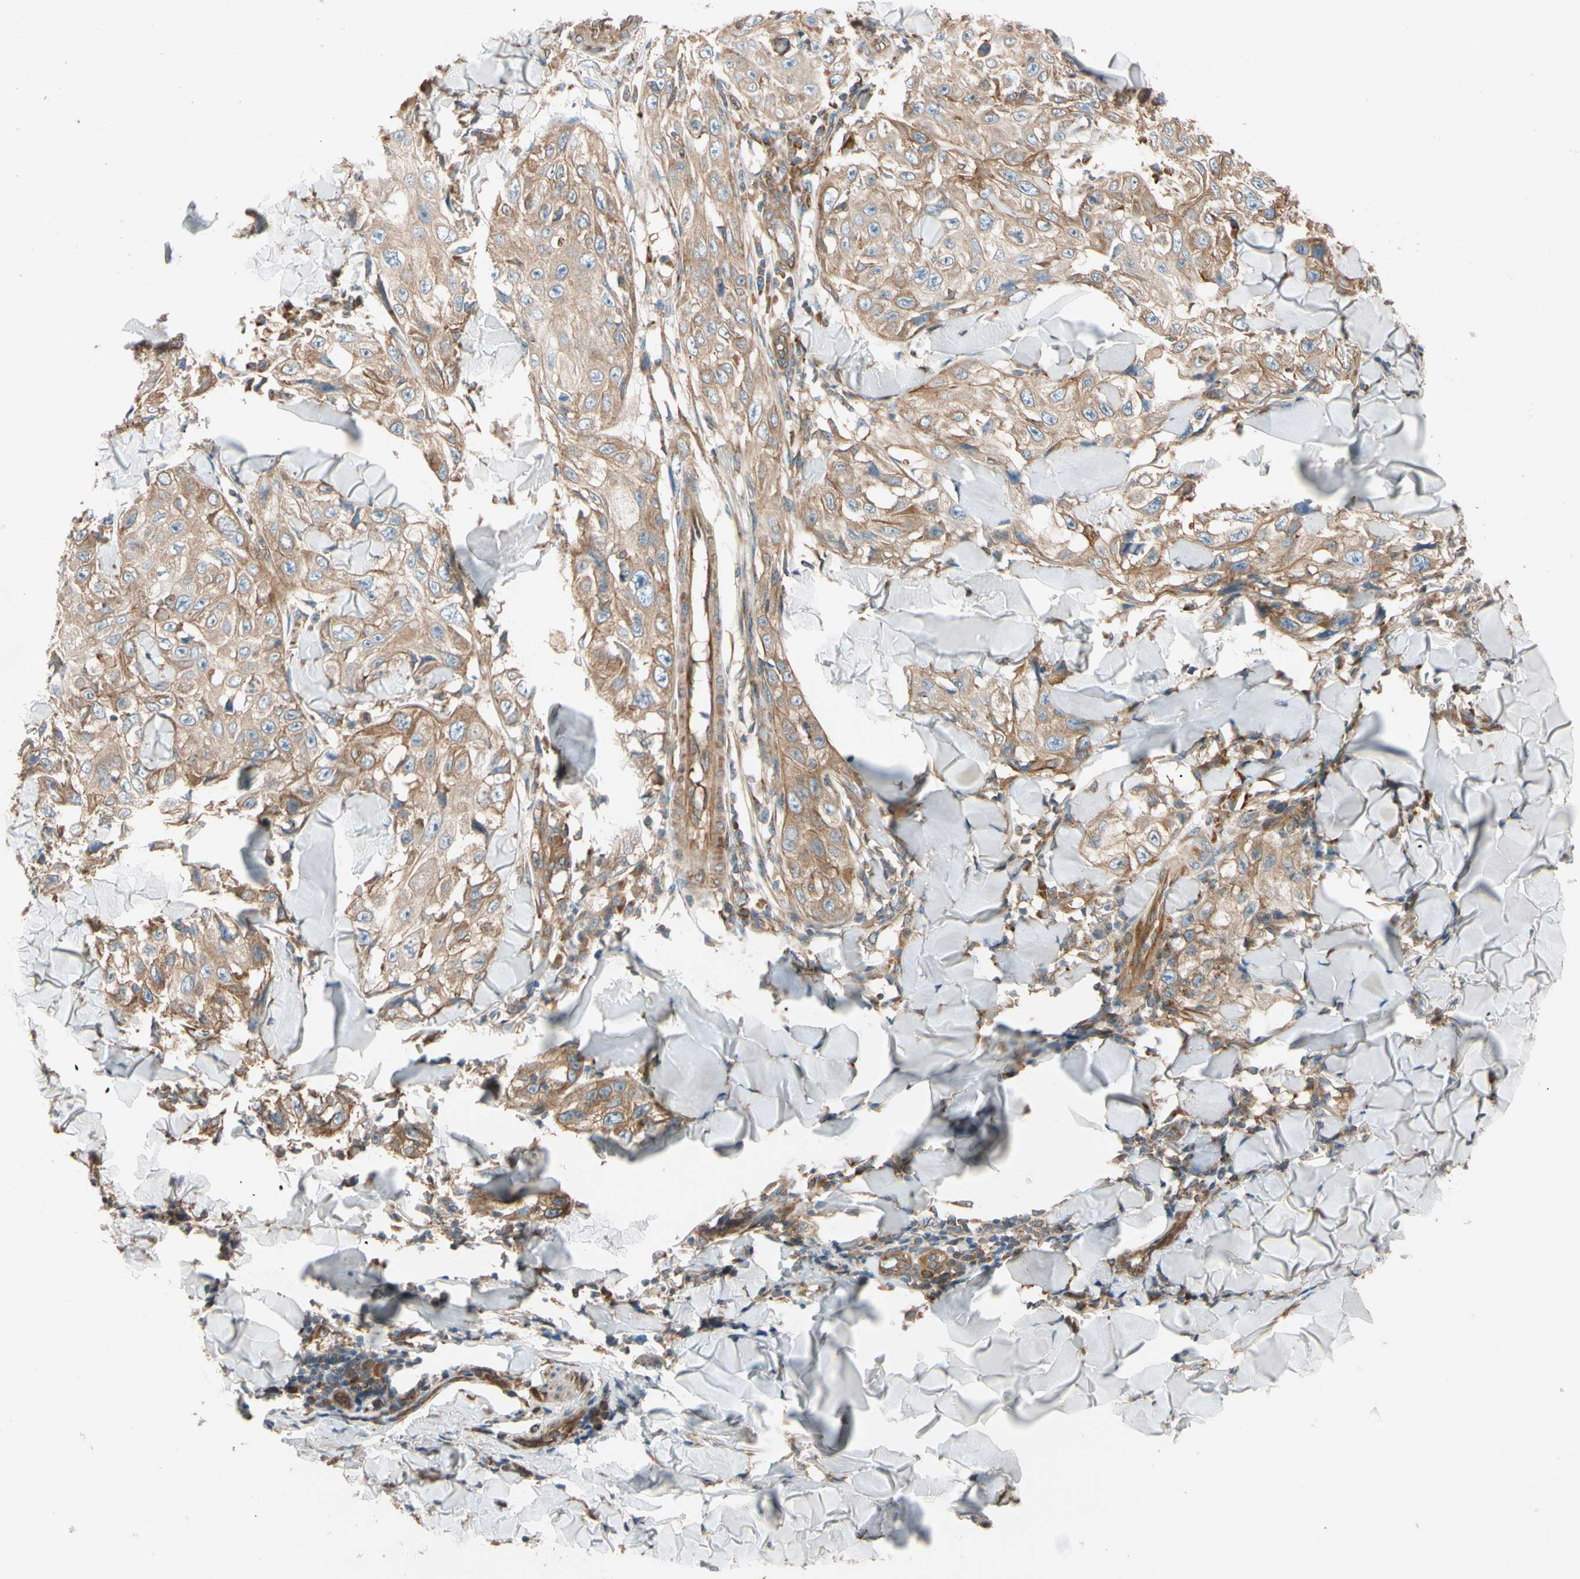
{"staining": {"intensity": "moderate", "quantity": ">75%", "location": "cytoplasmic/membranous"}, "tissue": "skin cancer", "cell_type": "Tumor cells", "image_type": "cancer", "snomed": [{"axis": "morphology", "description": "Squamous cell carcinoma, NOS"}, {"axis": "topography", "description": "Skin"}], "caption": "Skin cancer was stained to show a protein in brown. There is medium levels of moderate cytoplasmic/membranous staining in about >75% of tumor cells.", "gene": "PHYH", "patient": {"sex": "male", "age": 86}}